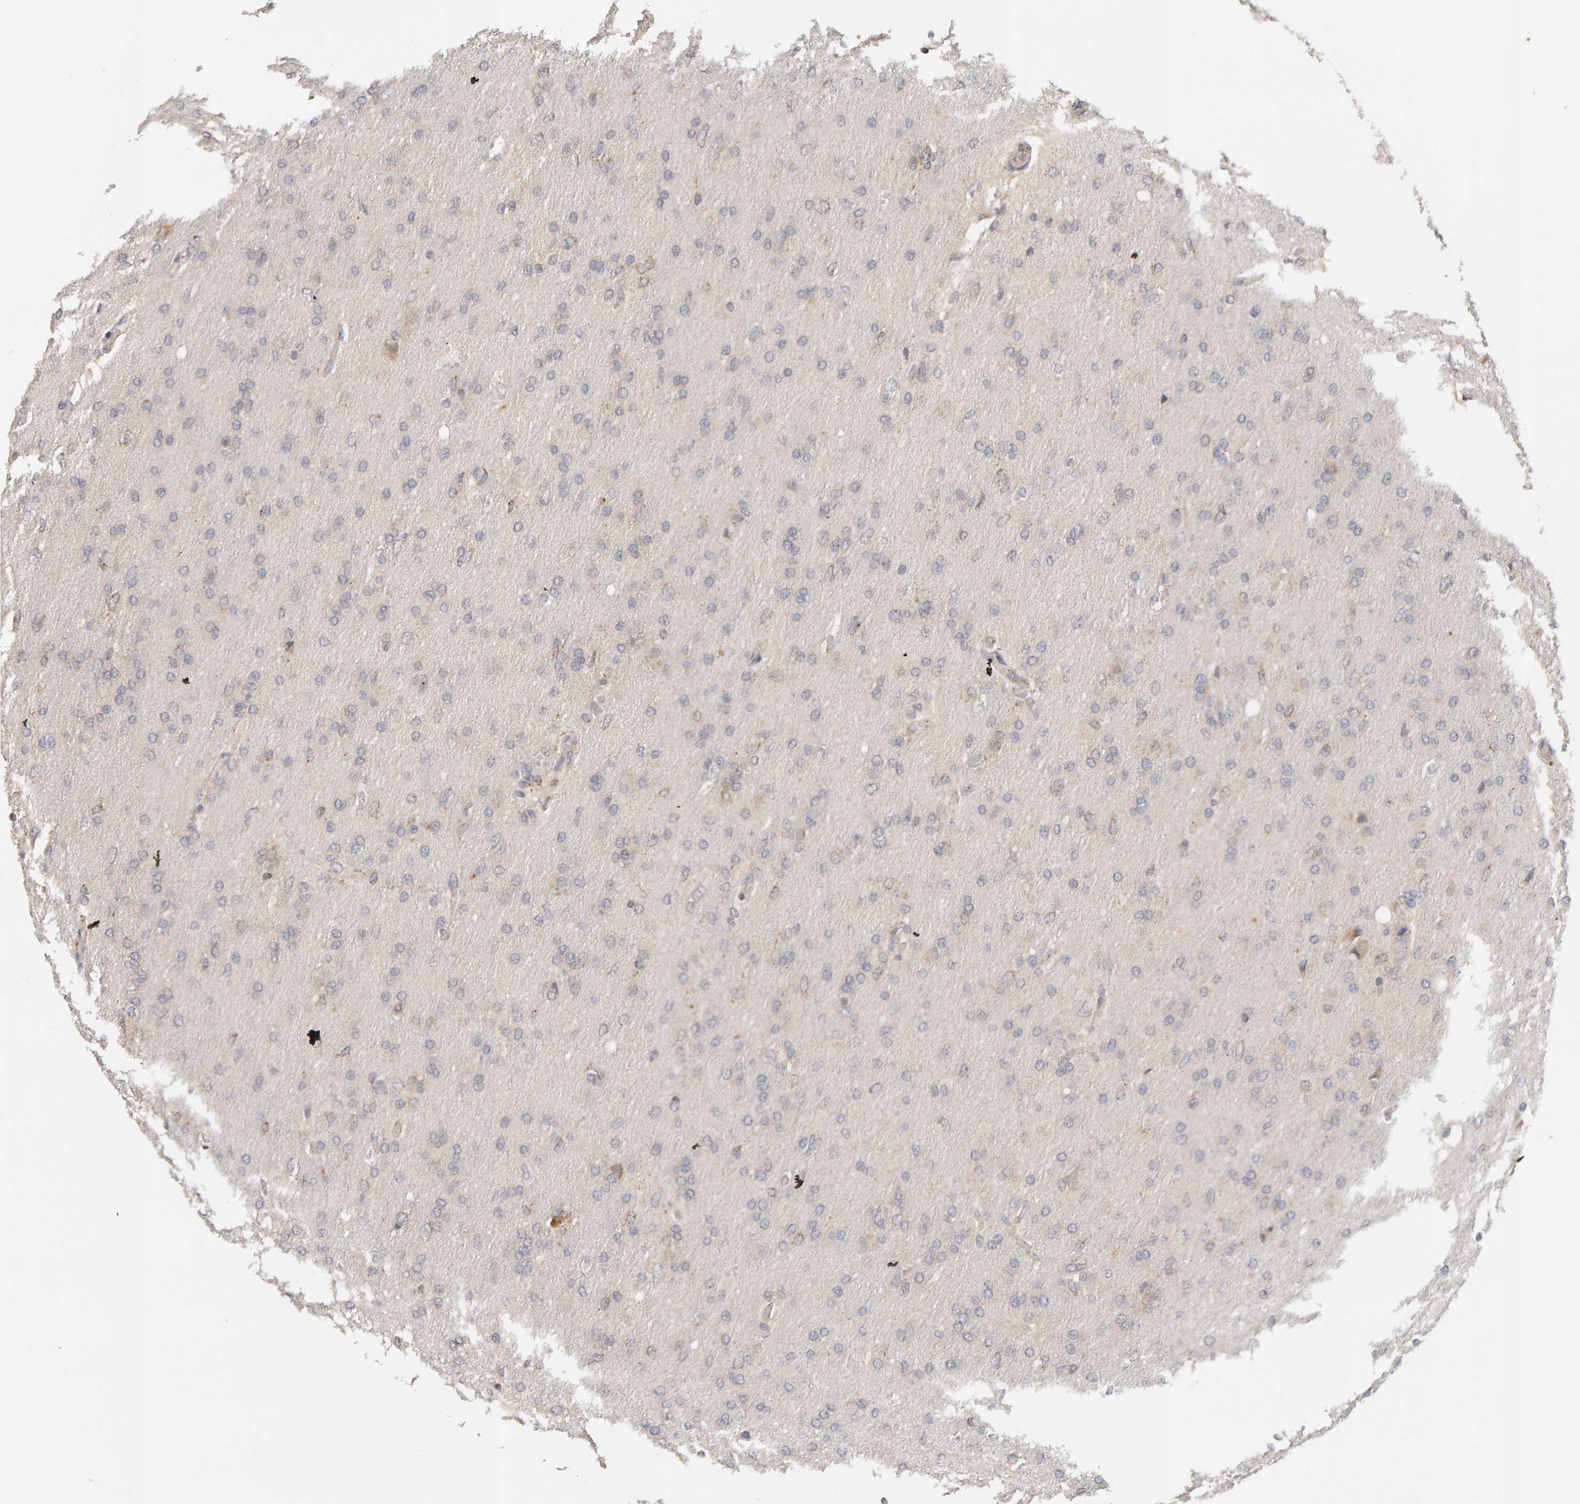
{"staining": {"intensity": "negative", "quantity": "none", "location": "none"}, "tissue": "glioma", "cell_type": "Tumor cells", "image_type": "cancer", "snomed": [{"axis": "morphology", "description": "Glioma, malignant, High grade"}, {"axis": "topography", "description": "Cerebral cortex"}], "caption": "IHC photomicrograph of neoplastic tissue: glioma stained with DAB demonstrates no significant protein expression in tumor cells. (DAB (3,3'-diaminobenzidine) immunohistochemistry with hematoxylin counter stain).", "gene": "DNAJC7", "patient": {"sex": "female", "age": 36}}